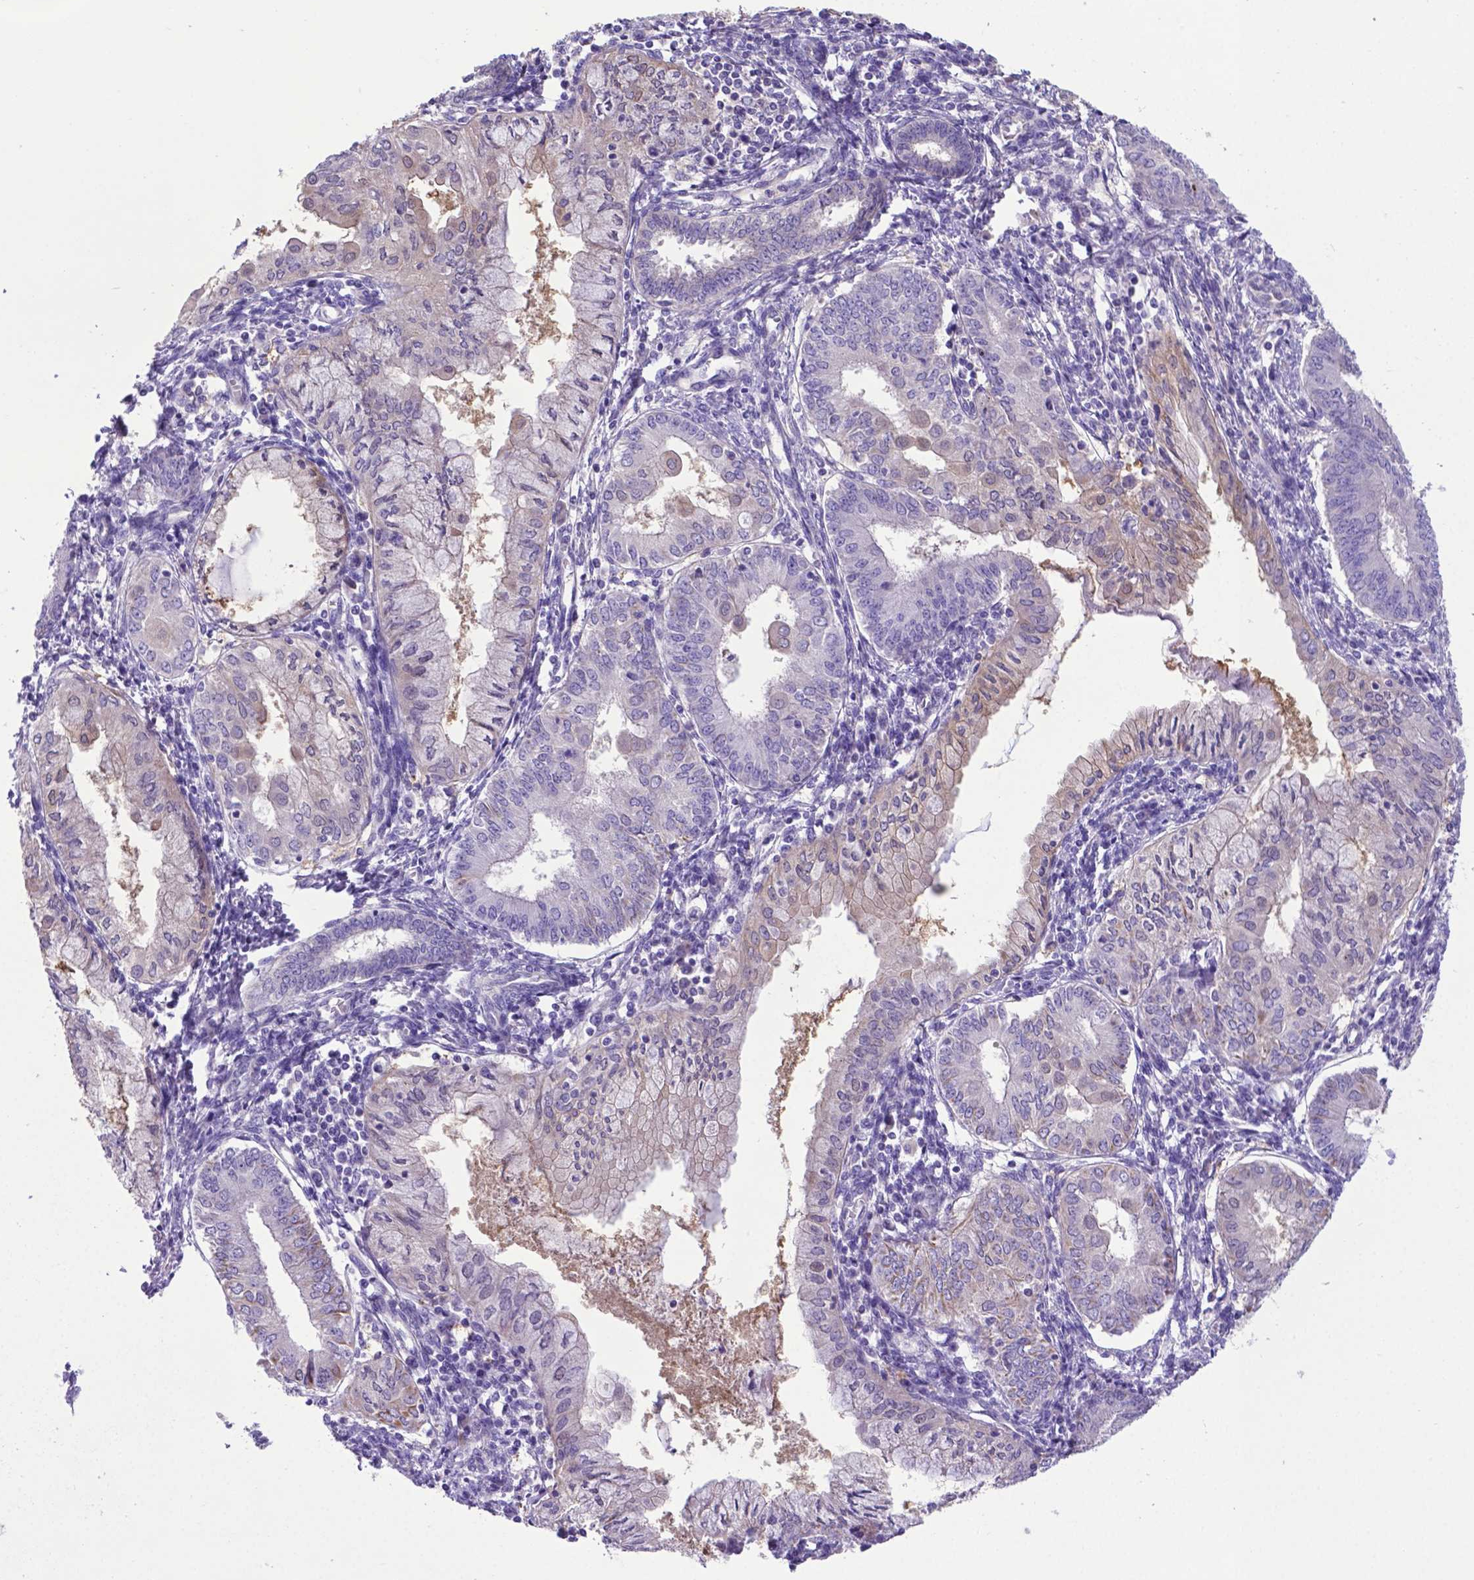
{"staining": {"intensity": "negative", "quantity": "none", "location": "none"}, "tissue": "endometrial cancer", "cell_type": "Tumor cells", "image_type": "cancer", "snomed": [{"axis": "morphology", "description": "Adenocarcinoma, NOS"}, {"axis": "topography", "description": "Endometrium"}], "caption": "An image of endometrial cancer stained for a protein demonstrates no brown staining in tumor cells. (DAB immunohistochemistry with hematoxylin counter stain).", "gene": "ADRA2B", "patient": {"sex": "female", "age": 68}}